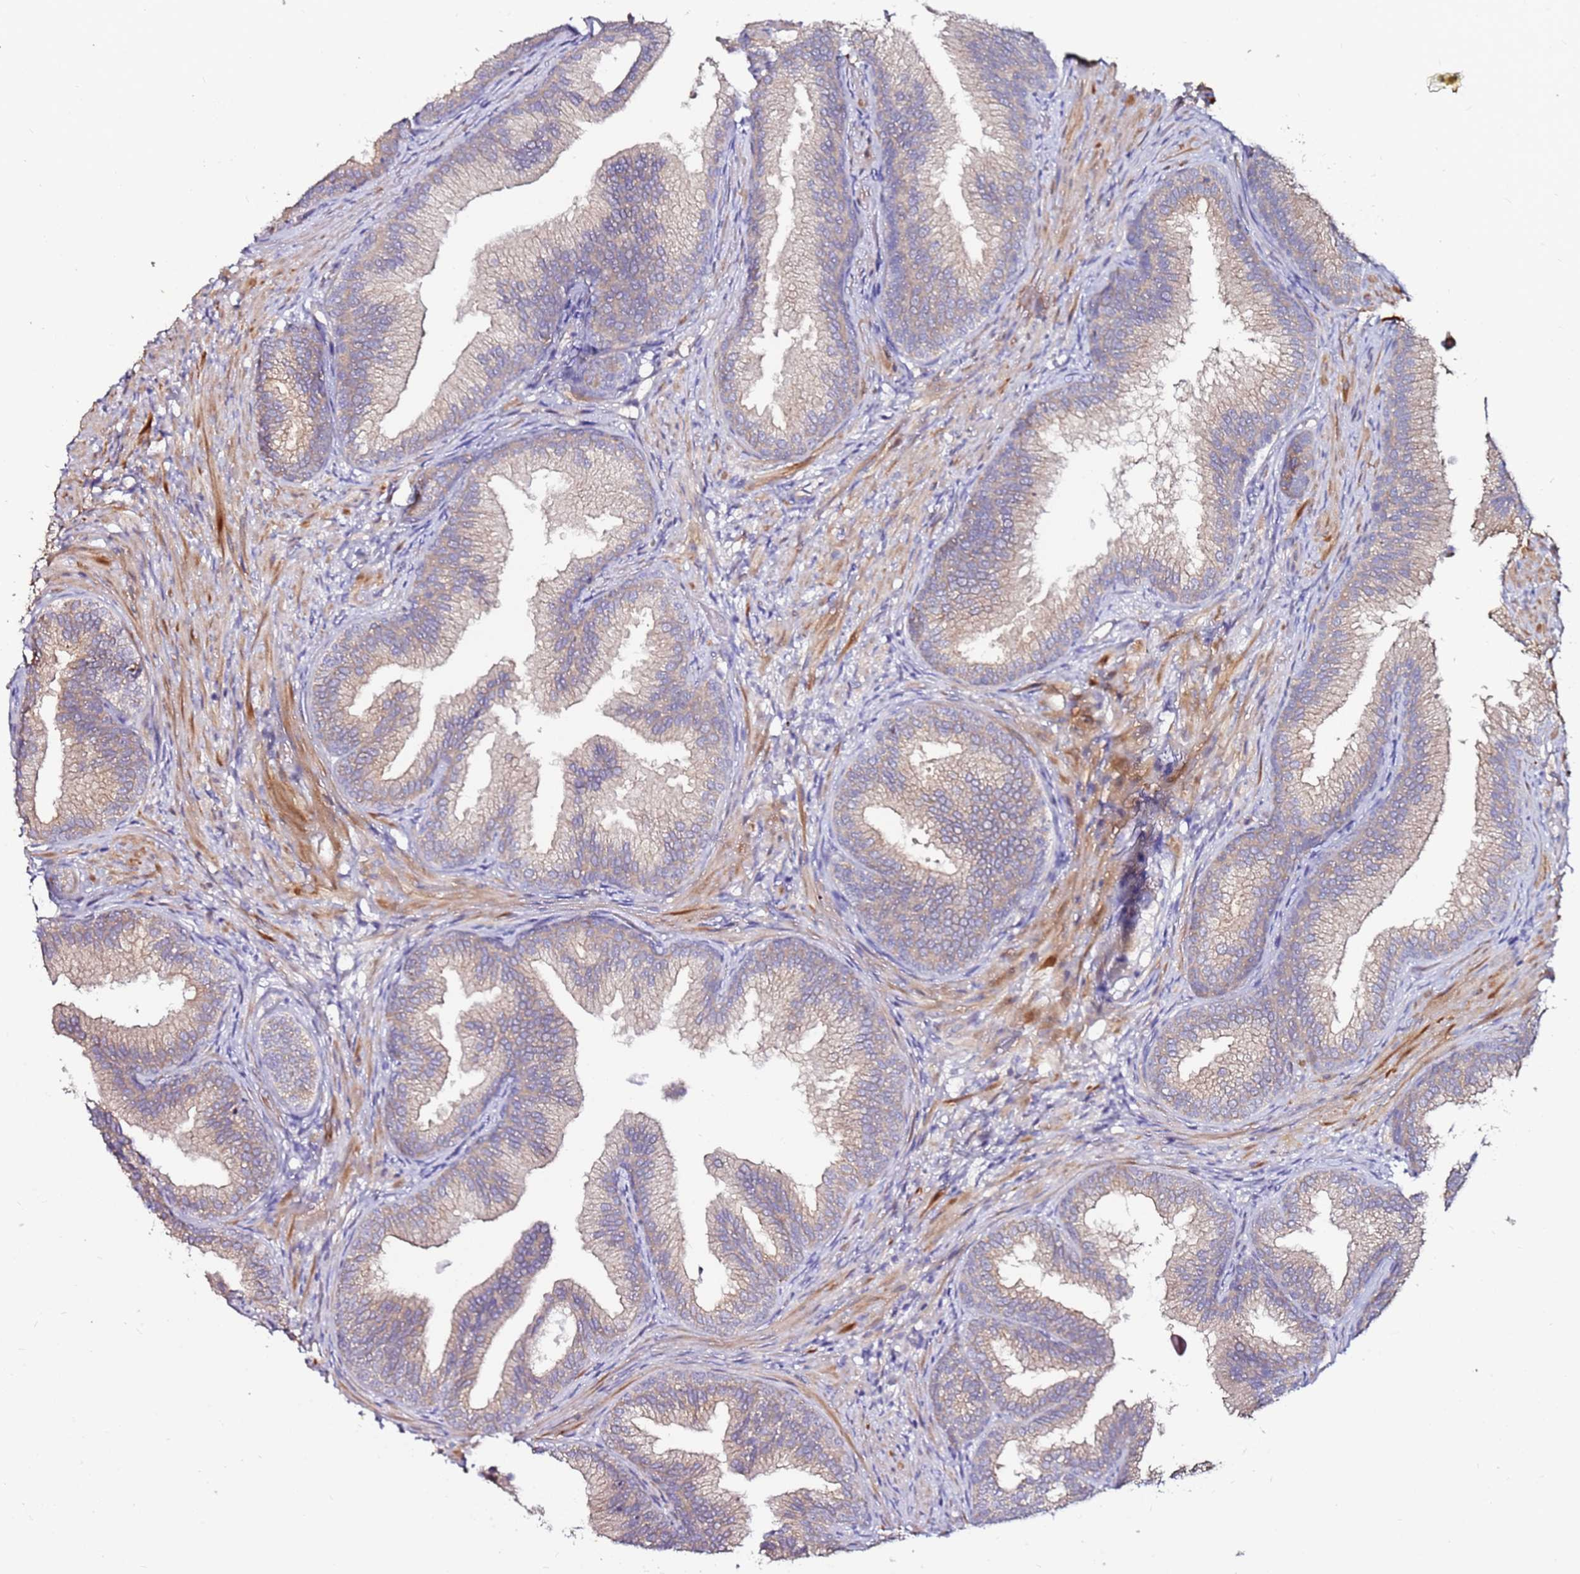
{"staining": {"intensity": "weak", "quantity": "25%-75%", "location": "cytoplasmic/membranous"}, "tissue": "prostate", "cell_type": "Glandular cells", "image_type": "normal", "snomed": [{"axis": "morphology", "description": "Normal tissue, NOS"}, {"axis": "topography", "description": "Prostate"}], "caption": "Protein expression analysis of benign prostate demonstrates weak cytoplasmic/membranous expression in approximately 25%-75% of glandular cells.", "gene": "SRRM5", "patient": {"sex": "male", "age": 76}}